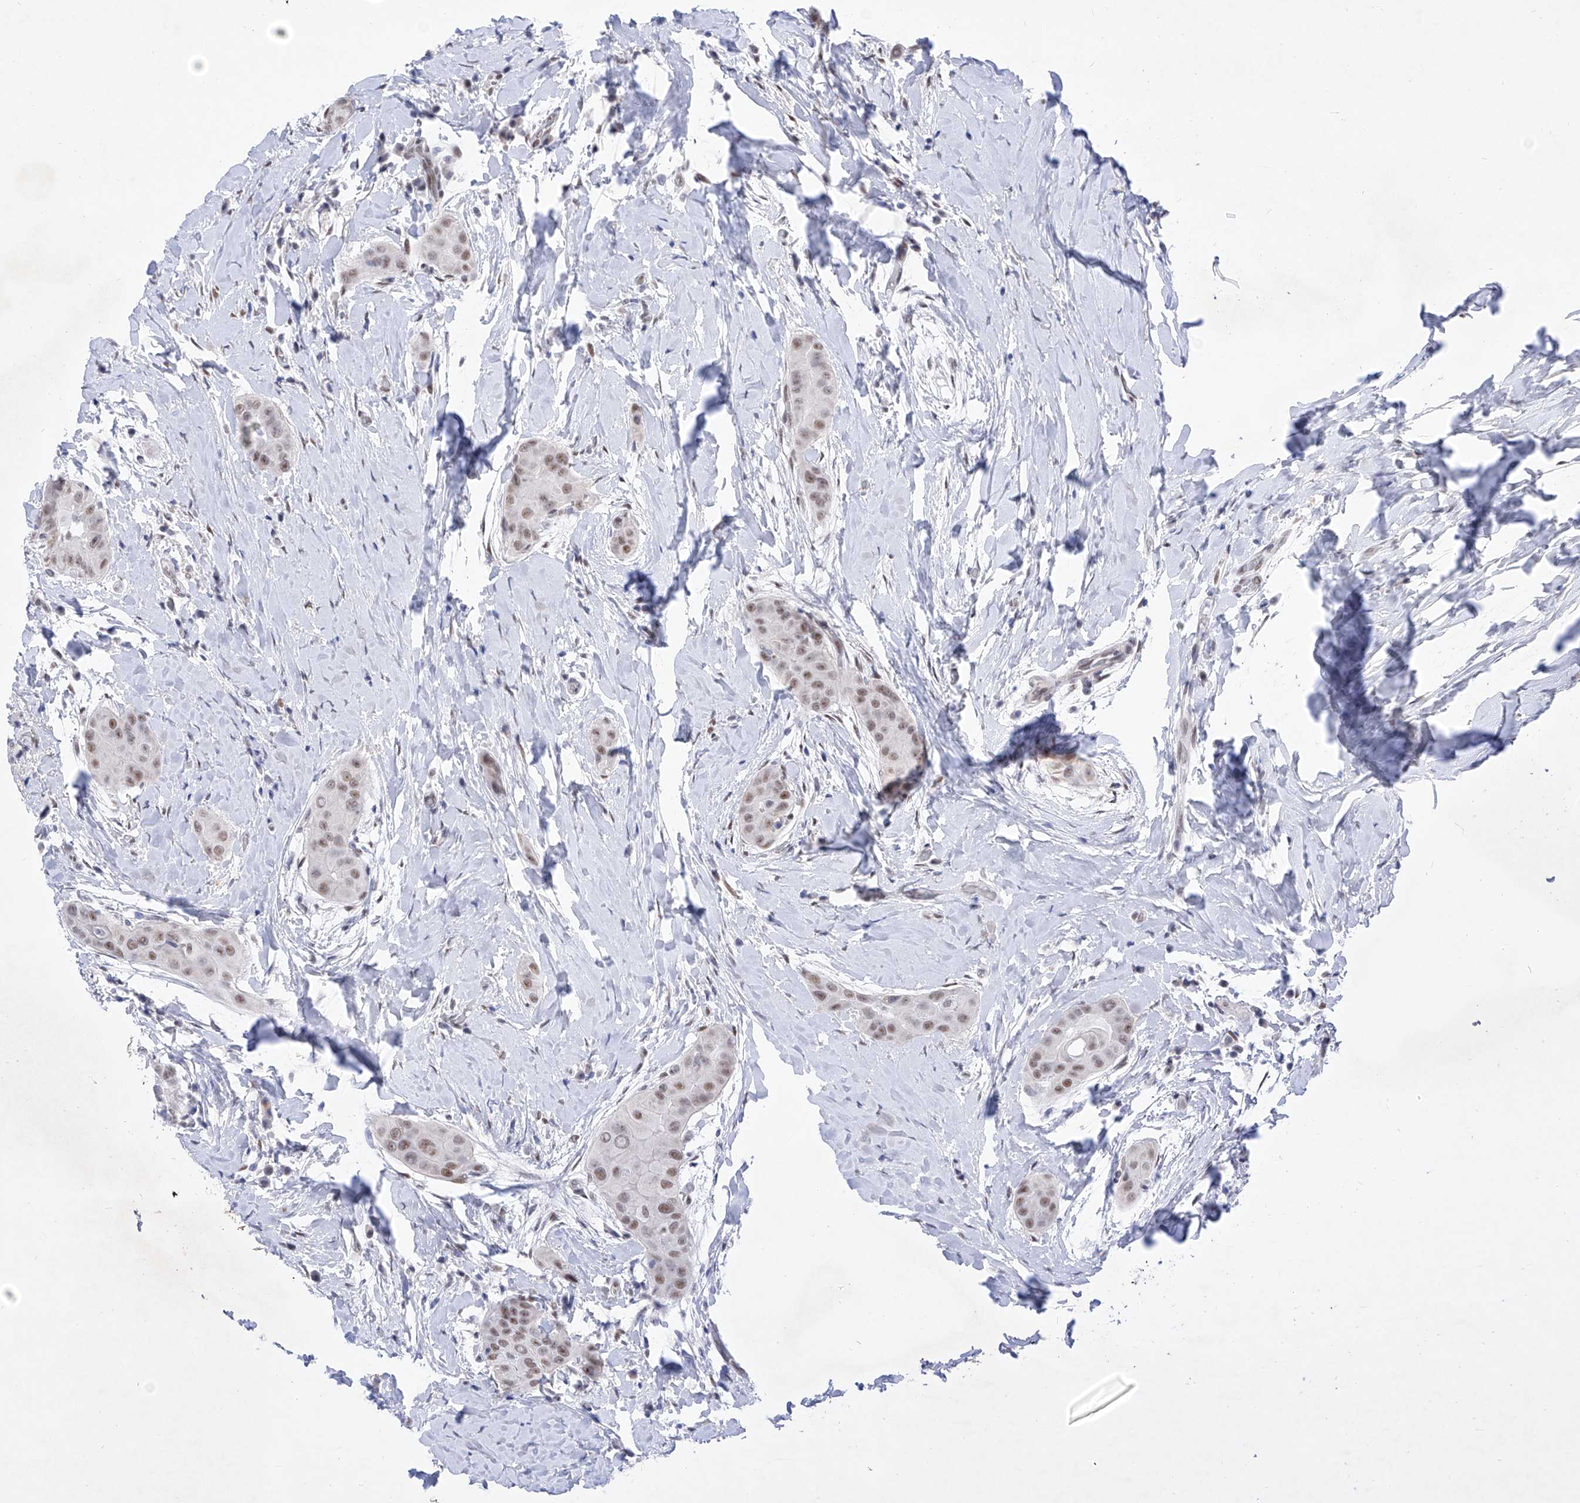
{"staining": {"intensity": "moderate", "quantity": "25%-75%", "location": "nuclear"}, "tissue": "thyroid cancer", "cell_type": "Tumor cells", "image_type": "cancer", "snomed": [{"axis": "morphology", "description": "Papillary adenocarcinoma, NOS"}, {"axis": "topography", "description": "Thyroid gland"}], "caption": "Moderate nuclear expression is seen in approximately 25%-75% of tumor cells in thyroid cancer (papillary adenocarcinoma). (Stains: DAB (3,3'-diaminobenzidine) in brown, nuclei in blue, Microscopy: brightfield microscopy at high magnification).", "gene": "ATN1", "patient": {"sex": "male", "age": 33}}